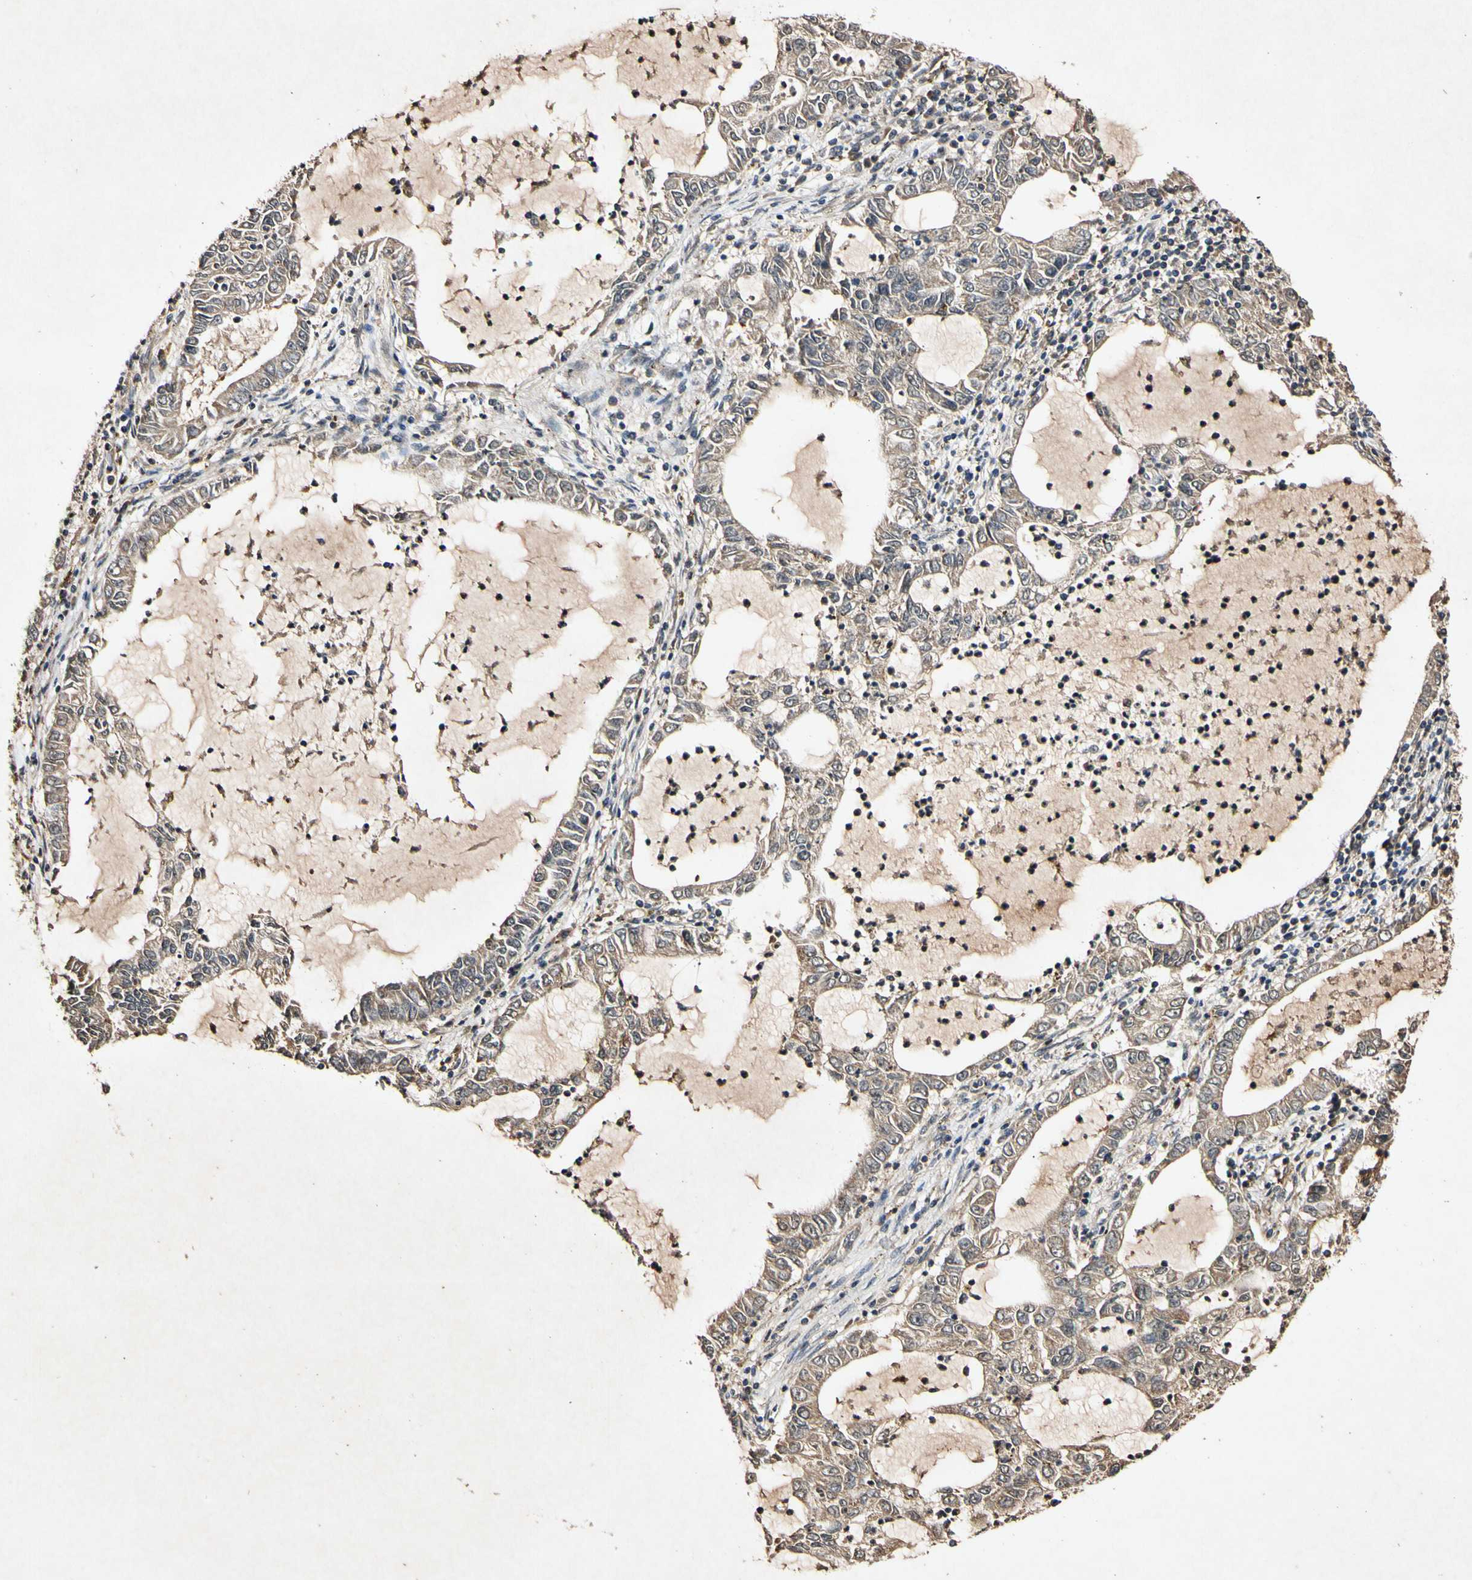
{"staining": {"intensity": "weak", "quantity": ">75%", "location": "cytoplasmic/membranous"}, "tissue": "lung cancer", "cell_type": "Tumor cells", "image_type": "cancer", "snomed": [{"axis": "morphology", "description": "Adenocarcinoma, NOS"}, {"axis": "topography", "description": "Lung"}], "caption": "IHC image of human lung cancer stained for a protein (brown), which reveals low levels of weak cytoplasmic/membranous expression in approximately >75% of tumor cells.", "gene": "PLAT", "patient": {"sex": "female", "age": 51}}